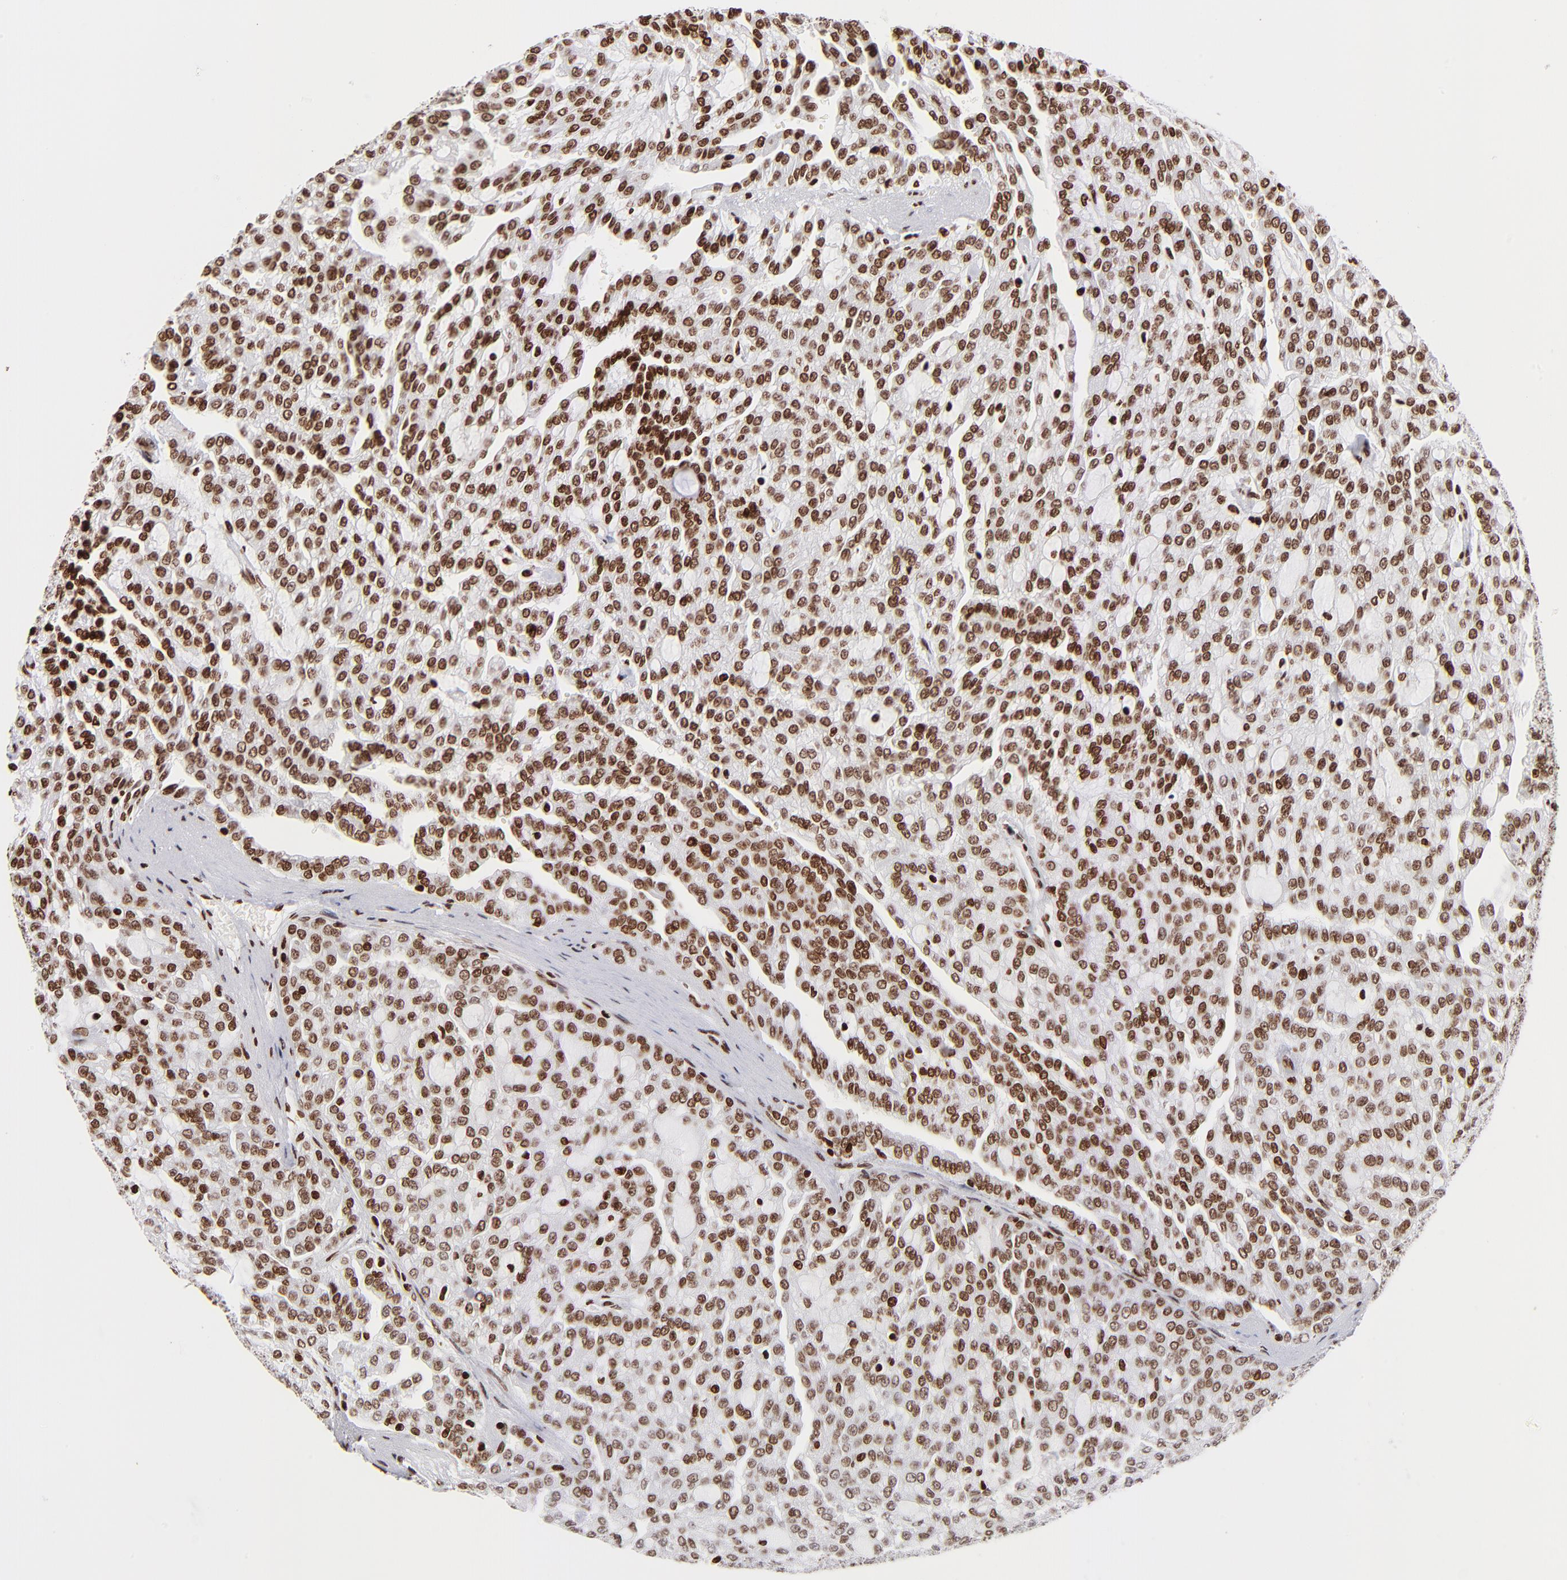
{"staining": {"intensity": "strong", "quantity": ">75%", "location": "nuclear"}, "tissue": "renal cancer", "cell_type": "Tumor cells", "image_type": "cancer", "snomed": [{"axis": "morphology", "description": "Adenocarcinoma, NOS"}, {"axis": "topography", "description": "Kidney"}], "caption": "Adenocarcinoma (renal) stained with a brown dye reveals strong nuclear positive staining in approximately >75% of tumor cells.", "gene": "RTL4", "patient": {"sex": "male", "age": 63}}